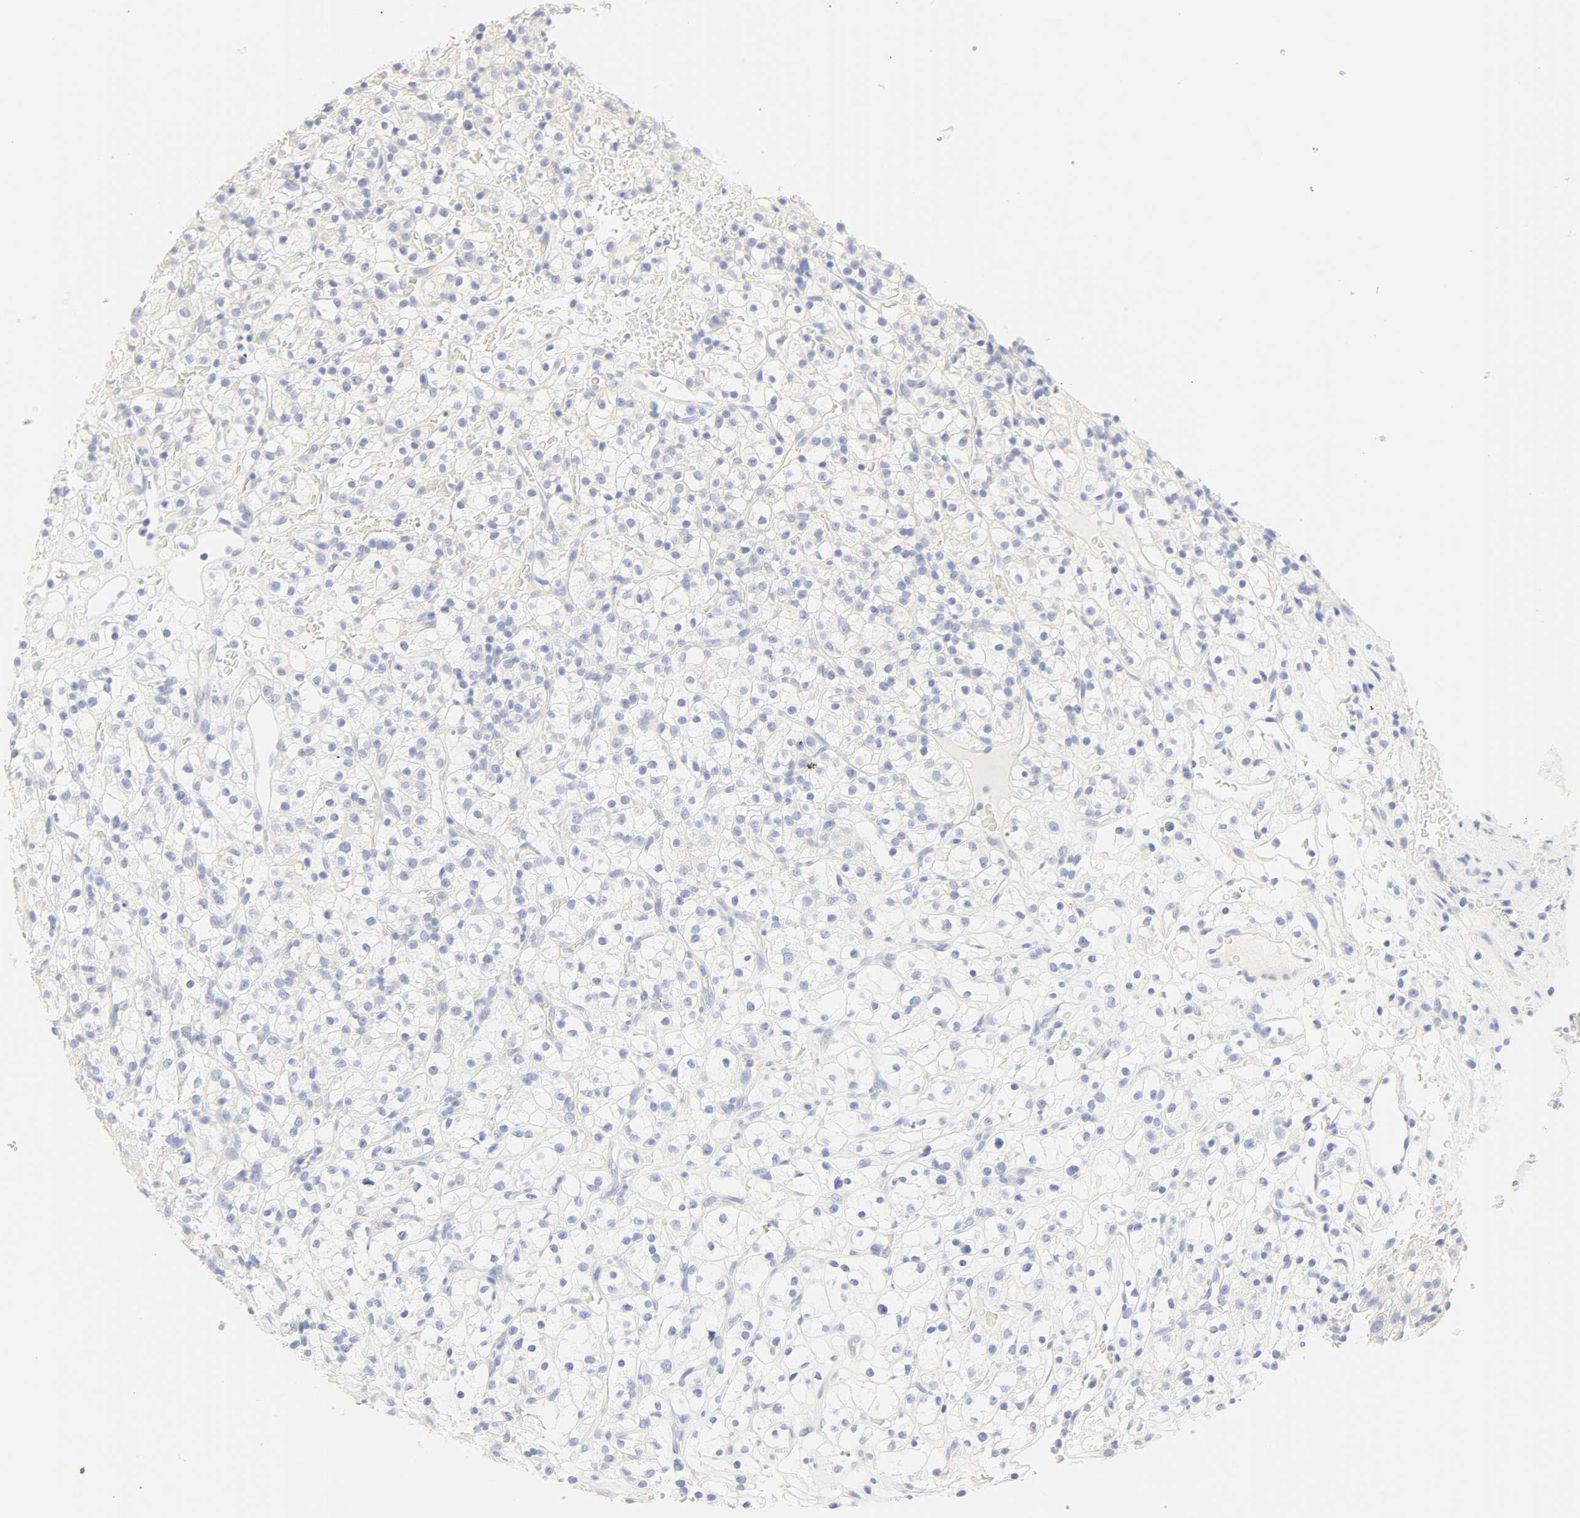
{"staining": {"intensity": "negative", "quantity": "none", "location": "none"}, "tissue": "renal cancer", "cell_type": "Tumor cells", "image_type": "cancer", "snomed": [{"axis": "morphology", "description": "Normal tissue, NOS"}, {"axis": "morphology", "description": "Adenocarcinoma, NOS"}, {"axis": "topography", "description": "Kidney"}], "caption": "Adenocarcinoma (renal) was stained to show a protein in brown. There is no significant expression in tumor cells. (DAB (3,3'-diaminobenzidine) immunohistochemistry, high magnification).", "gene": "SLCO1B3", "patient": {"sex": "female", "age": 72}}